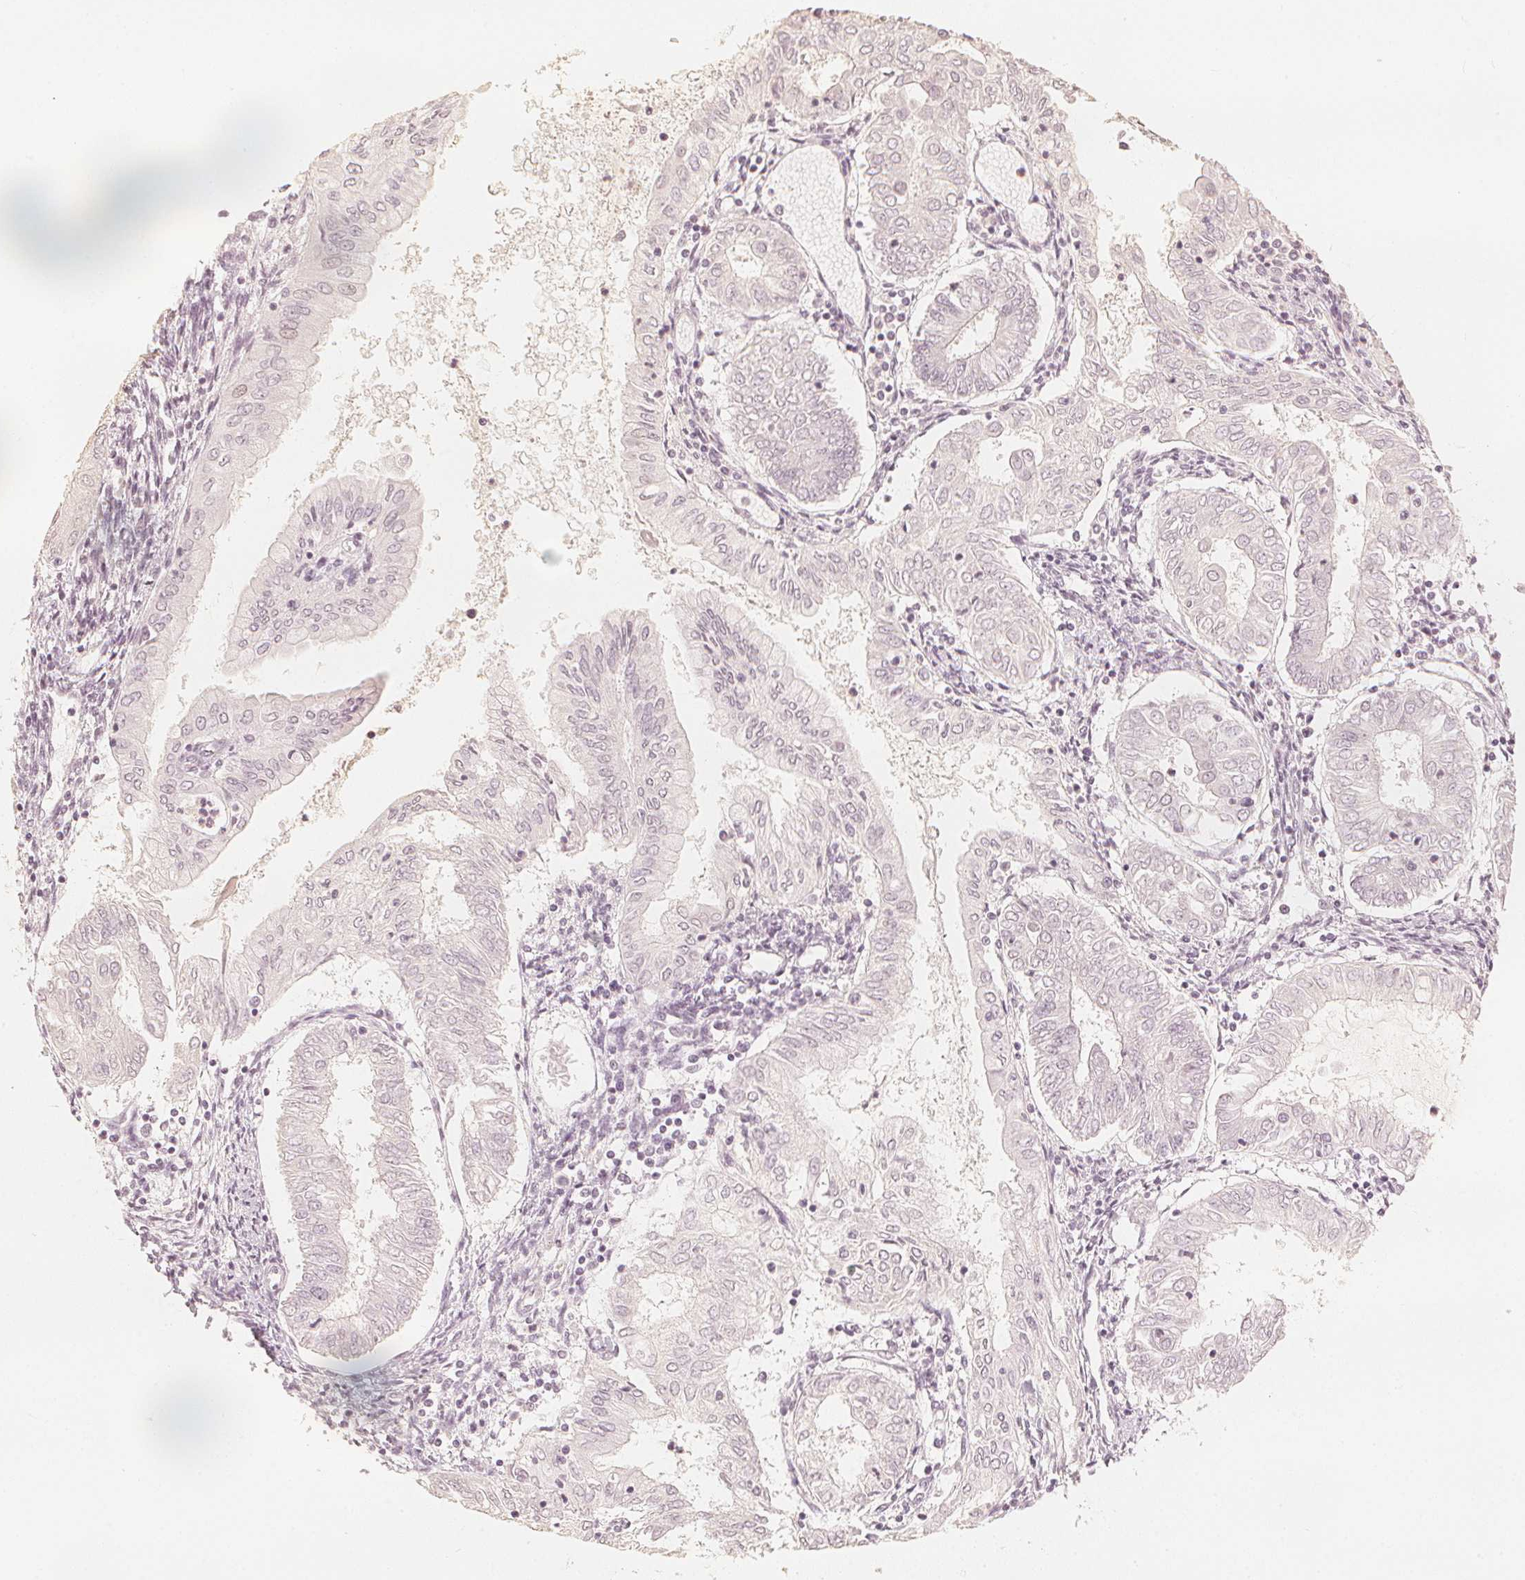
{"staining": {"intensity": "negative", "quantity": "none", "location": "none"}, "tissue": "endometrial cancer", "cell_type": "Tumor cells", "image_type": "cancer", "snomed": [{"axis": "morphology", "description": "Adenocarcinoma, NOS"}, {"axis": "topography", "description": "Endometrium"}], "caption": "Tumor cells are negative for brown protein staining in endometrial cancer.", "gene": "CALB1", "patient": {"sex": "female", "age": 68}}